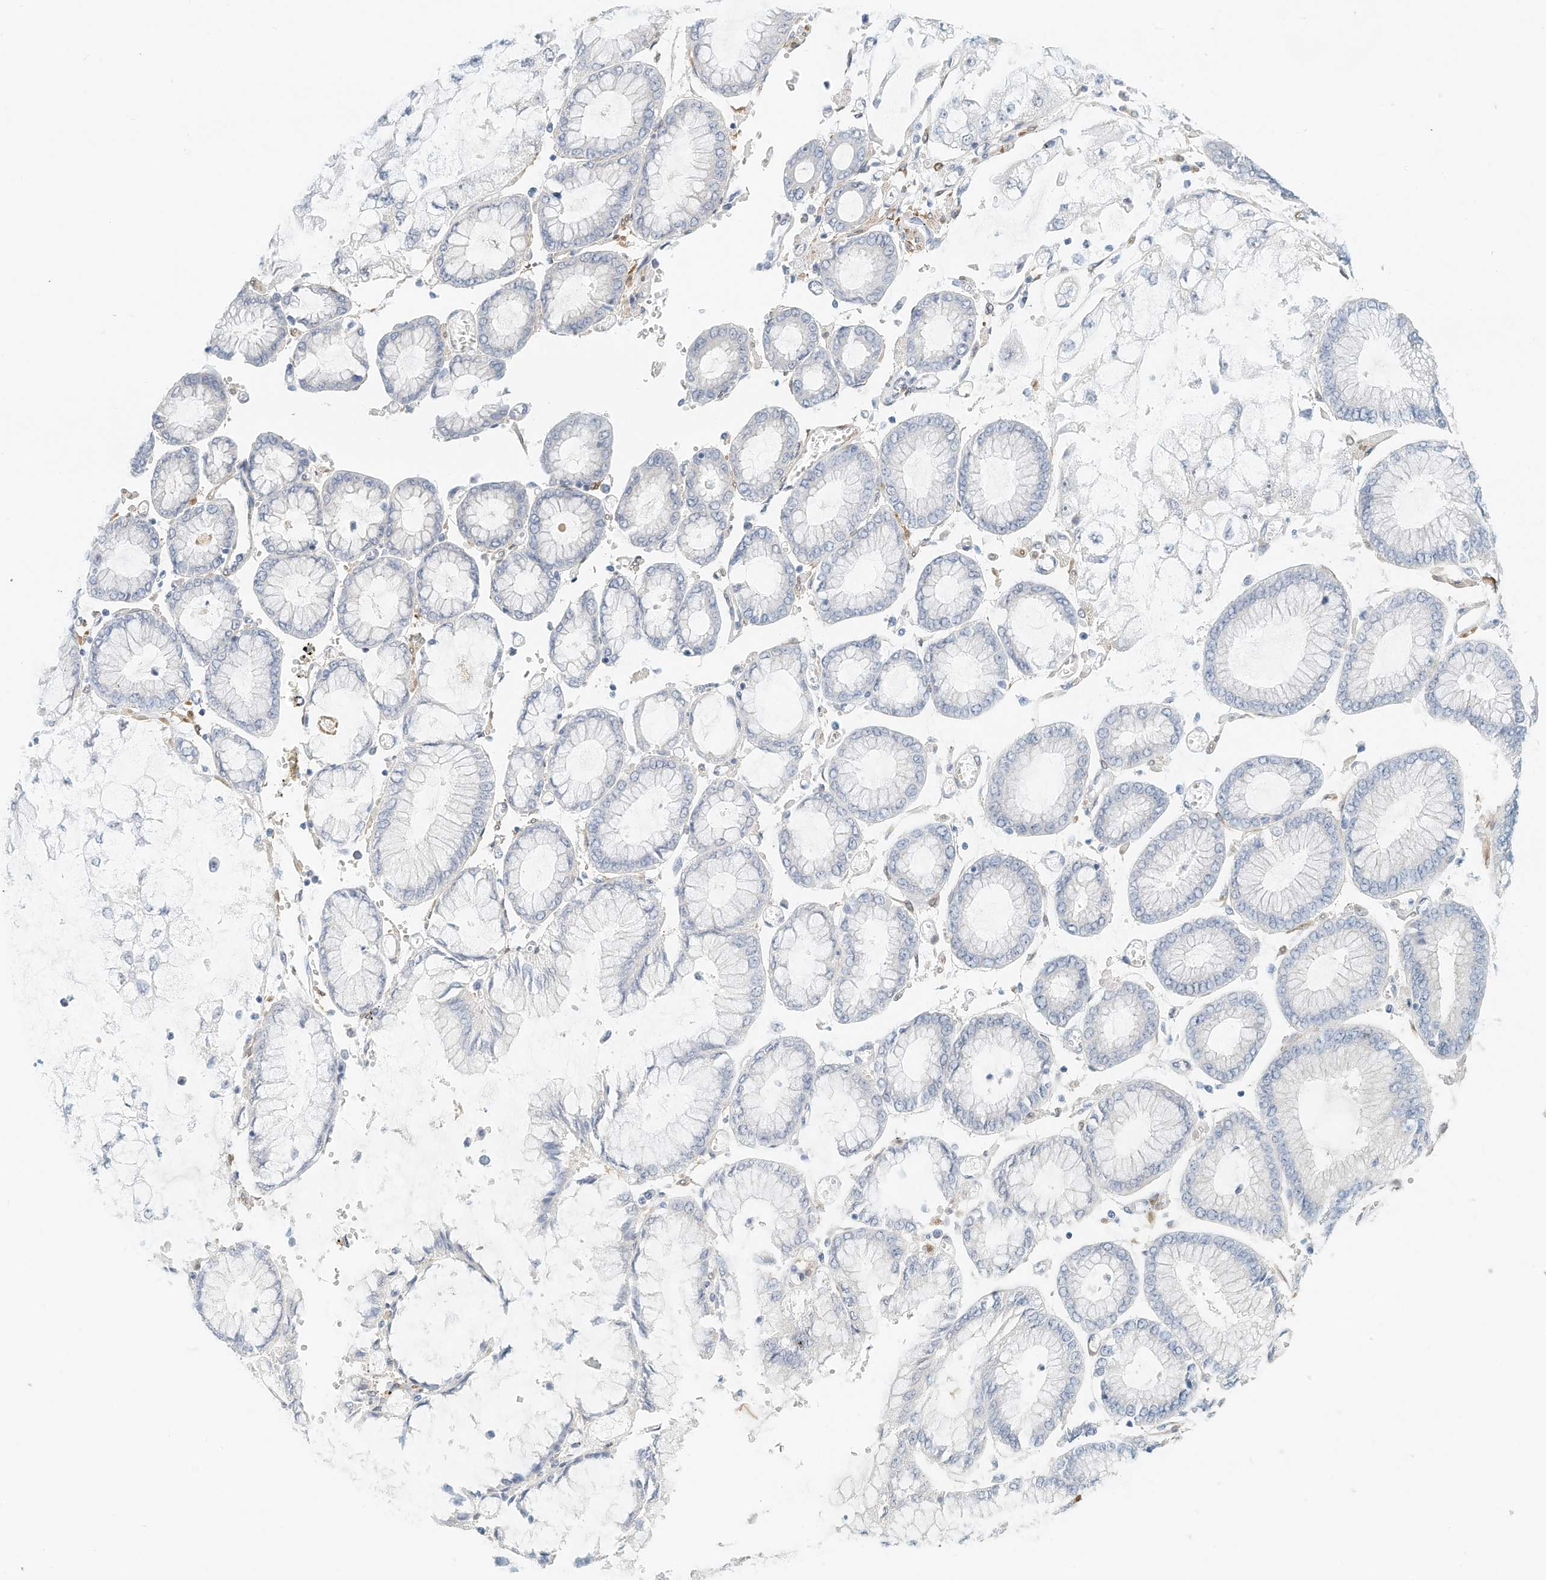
{"staining": {"intensity": "negative", "quantity": "none", "location": "none"}, "tissue": "stomach cancer", "cell_type": "Tumor cells", "image_type": "cancer", "snomed": [{"axis": "morphology", "description": "Adenocarcinoma, NOS"}, {"axis": "topography", "description": "Stomach"}], "caption": "High power microscopy image of an immunohistochemistry (IHC) photomicrograph of adenocarcinoma (stomach), revealing no significant expression in tumor cells.", "gene": "ARHGAP28", "patient": {"sex": "male", "age": 76}}